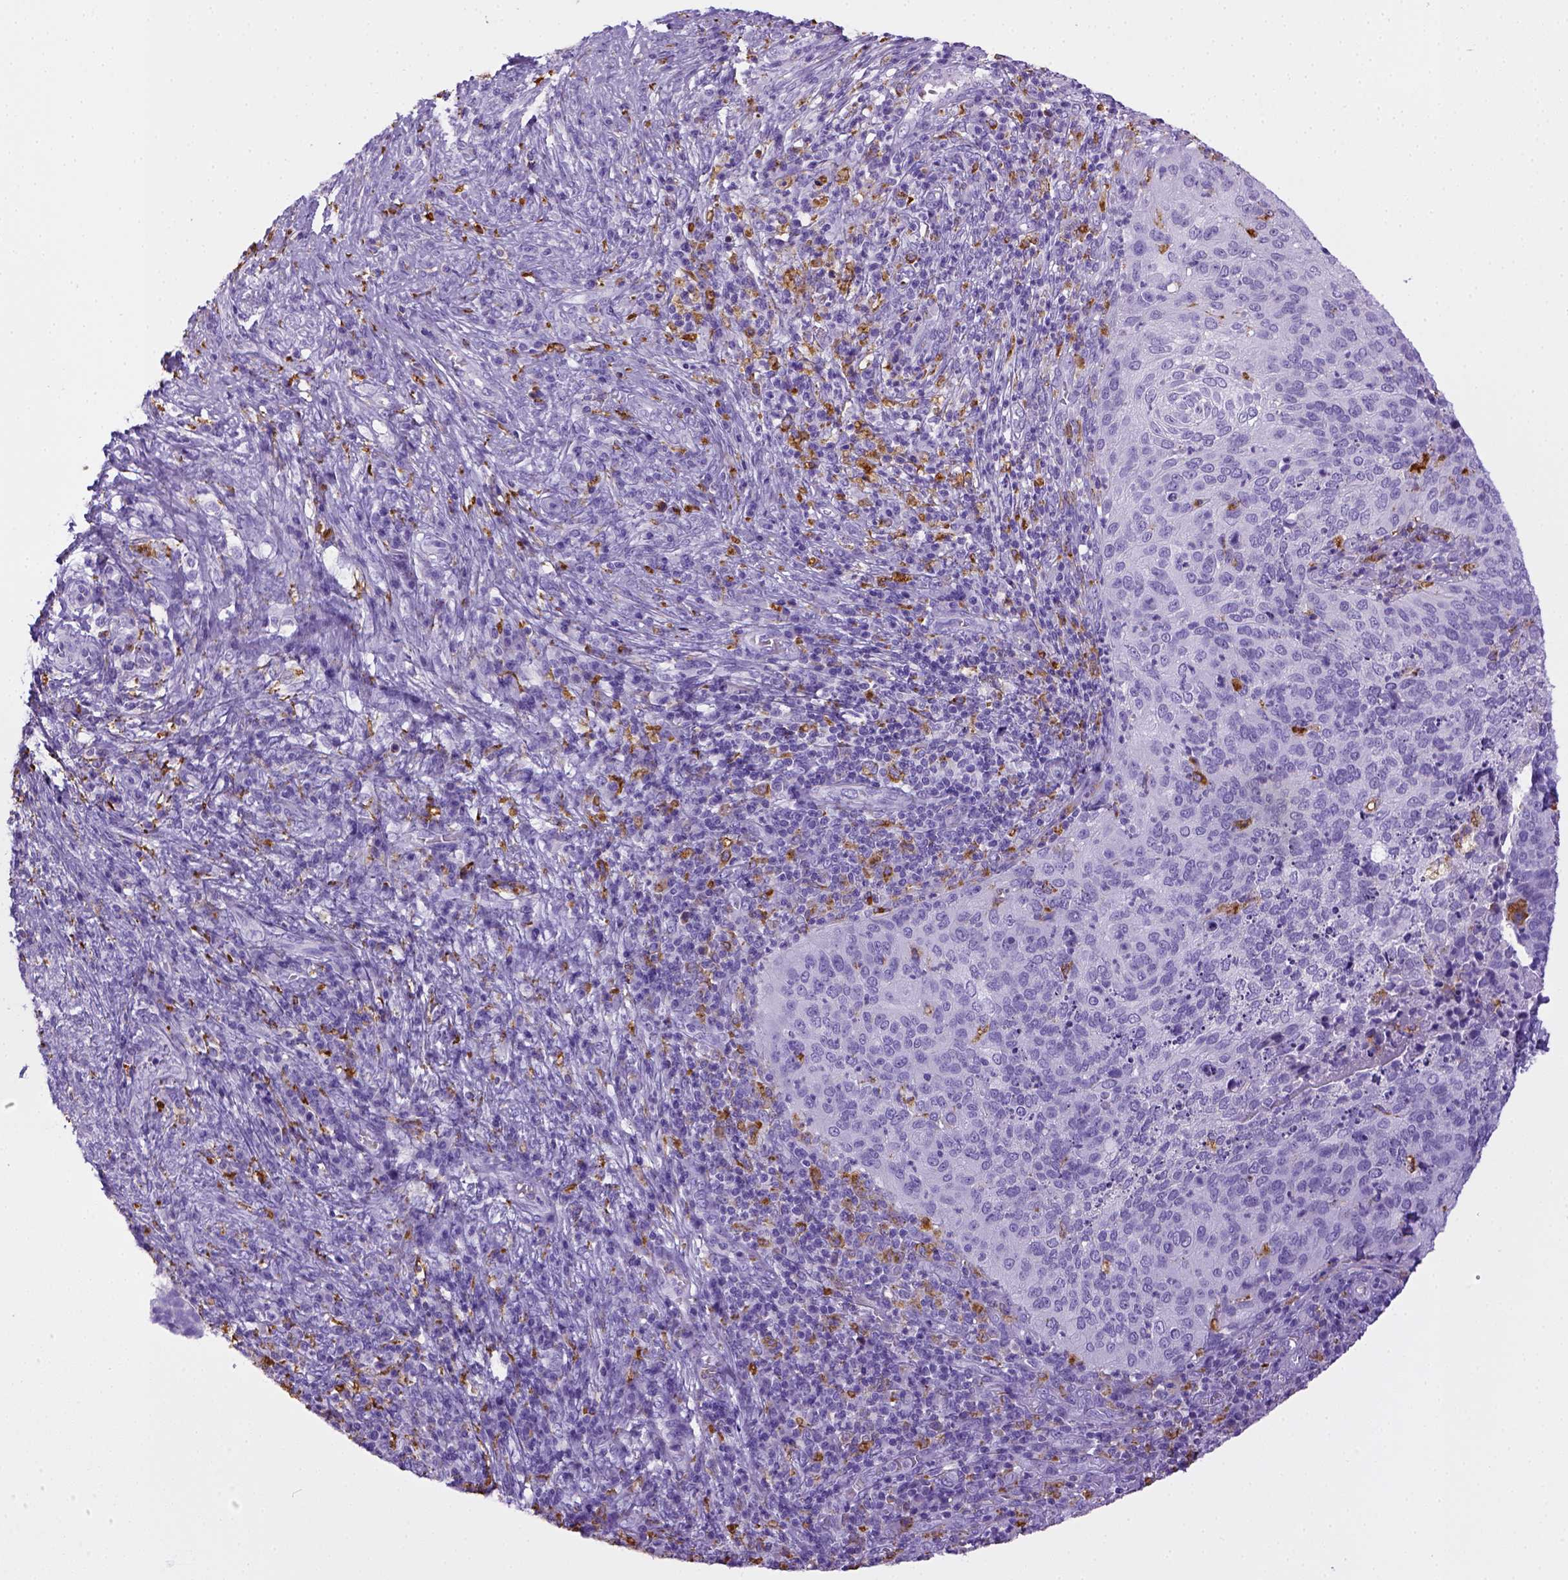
{"staining": {"intensity": "negative", "quantity": "none", "location": "none"}, "tissue": "cervical cancer", "cell_type": "Tumor cells", "image_type": "cancer", "snomed": [{"axis": "morphology", "description": "Squamous cell carcinoma, NOS"}, {"axis": "topography", "description": "Cervix"}], "caption": "Tumor cells show no significant protein staining in squamous cell carcinoma (cervical). (Stains: DAB (3,3'-diaminobenzidine) immunohistochemistry with hematoxylin counter stain, Microscopy: brightfield microscopy at high magnification).", "gene": "CD68", "patient": {"sex": "female", "age": 39}}